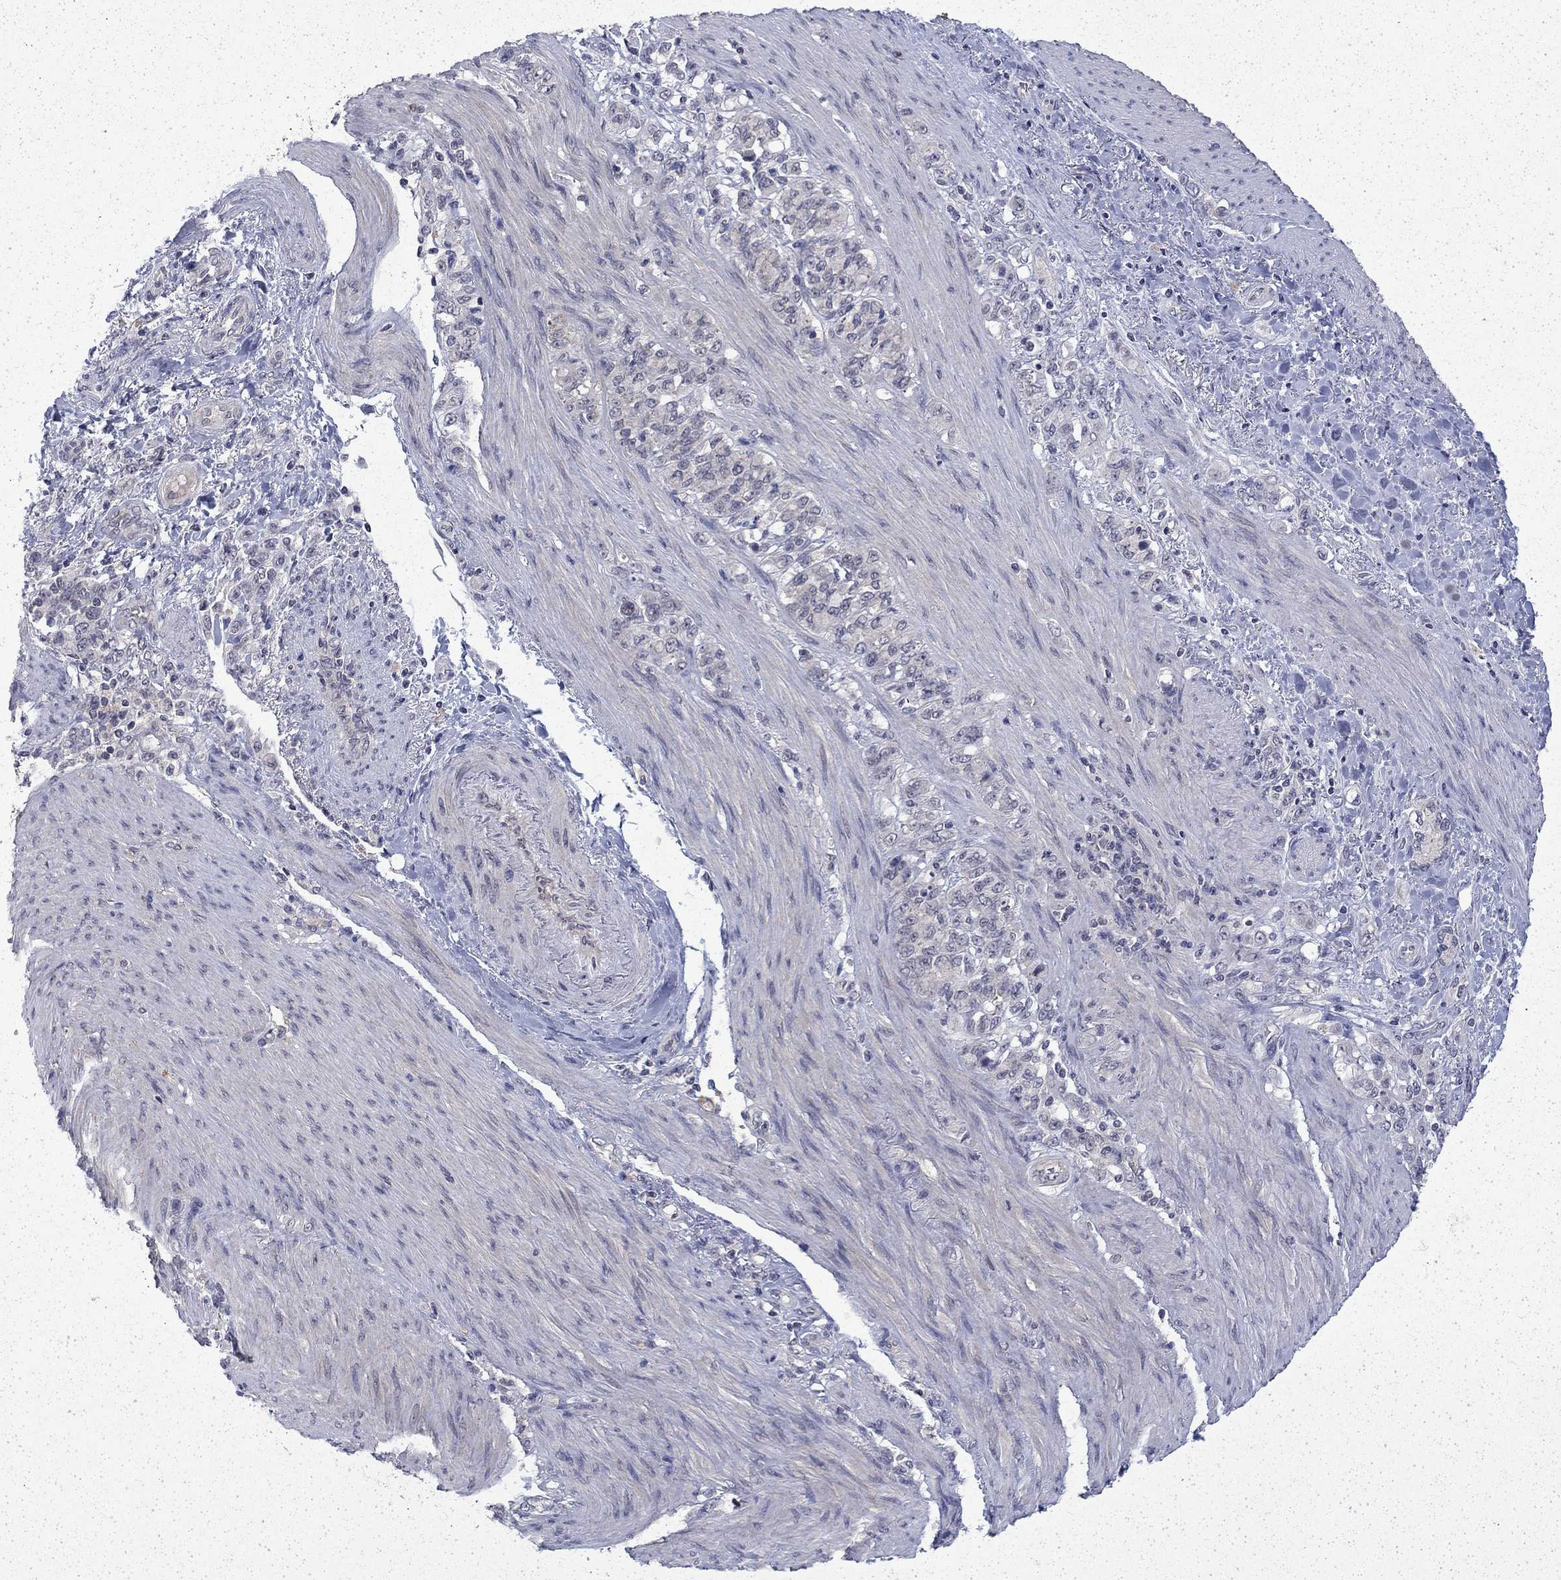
{"staining": {"intensity": "negative", "quantity": "none", "location": "none"}, "tissue": "stomach cancer", "cell_type": "Tumor cells", "image_type": "cancer", "snomed": [{"axis": "morphology", "description": "Normal tissue, NOS"}, {"axis": "morphology", "description": "Adenocarcinoma, NOS"}, {"axis": "topography", "description": "Stomach"}], "caption": "Stomach cancer (adenocarcinoma) was stained to show a protein in brown. There is no significant staining in tumor cells.", "gene": "CHAT", "patient": {"sex": "female", "age": 79}}